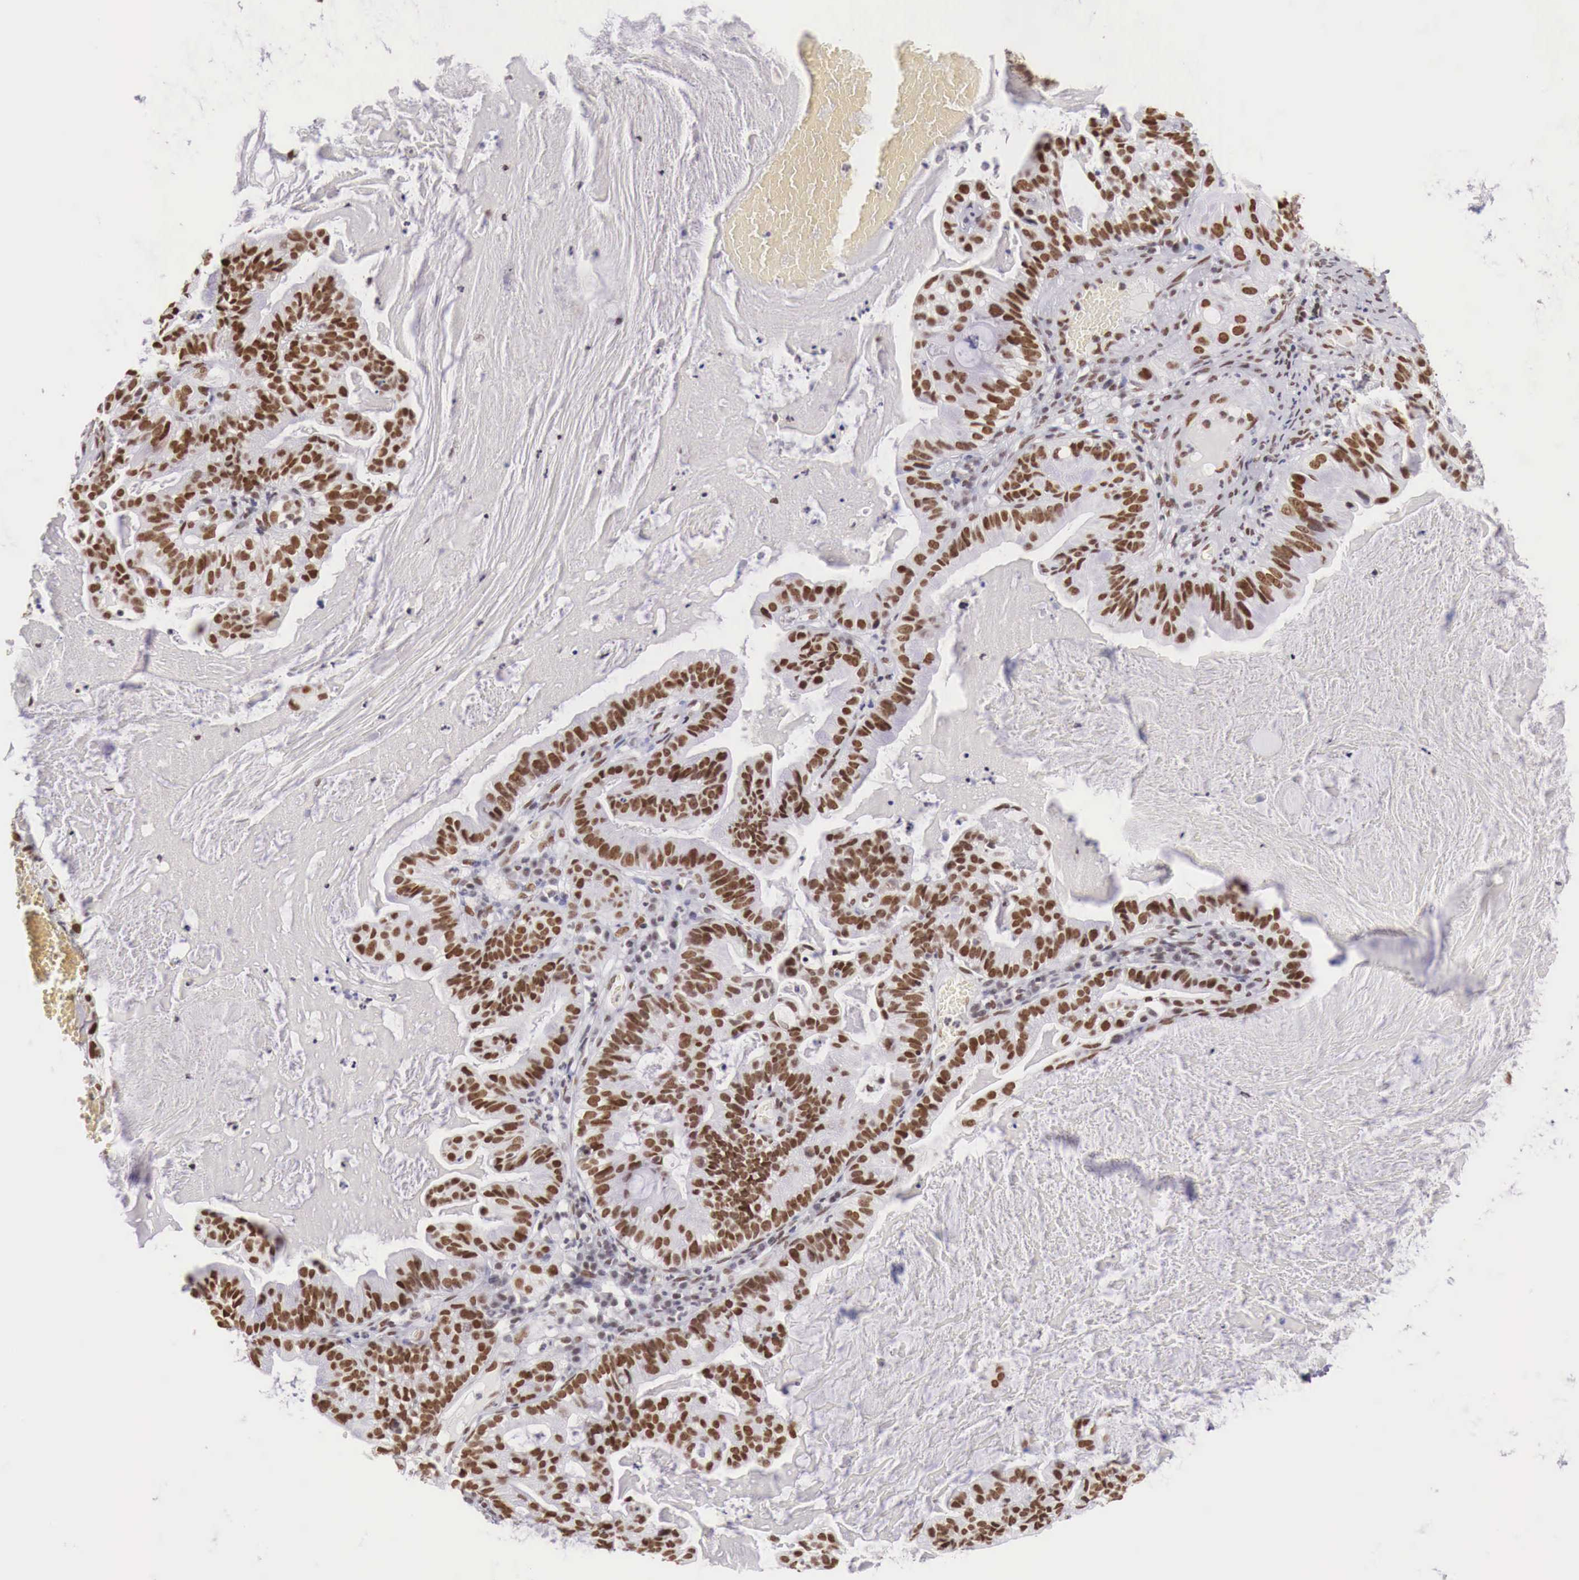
{"staining": {"intensity": "moderate", "quantity": "25%-75%", "location": "nuclear"}, "tissue": "cervical cancer", "cell_type": "Tumor cells", "image_type": "cancer", "snomed": [{"axis": "morphology", "description": "Adenocarcinoma, NOS"}, {"axis": "topography", "description": "Cervix"}], "caption": "Adenocarcinoma (cervical) stained for a protein (brown) demonstrates moderate nuclear positive expression in about 25%-75% of tumor cells.", "gene": "PHF14", "patient": {"sex": "female", "age": 41}}